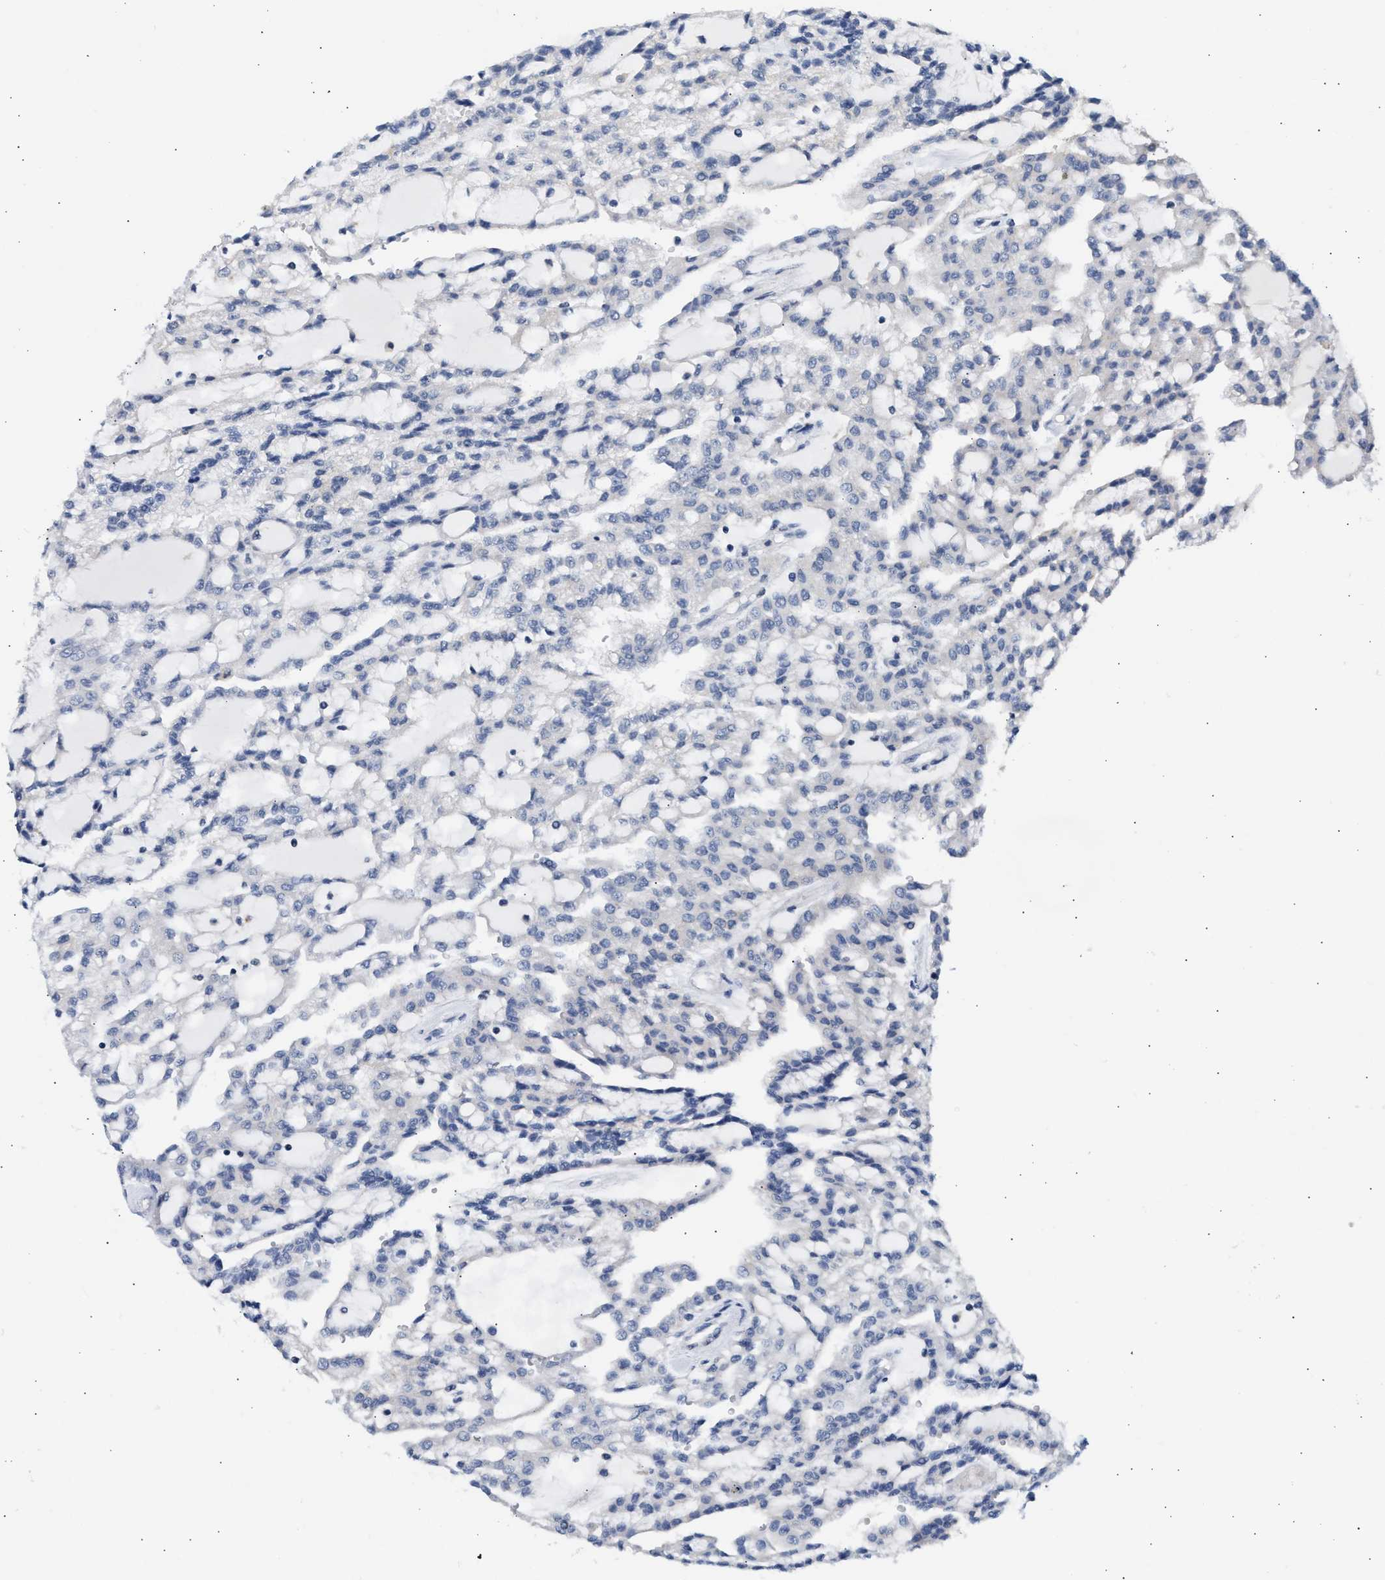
{"staining": {"intensity": "negative", "quantity": "none", "location": "none"}, "tissue": "renal cancer", "cell_type": "Tumor cells", "image_type": "cancer", "snomed": [{"axis": "morphology", "description": "Adenocarcinoma, NOS"}, {"axis": "topography", "description": "Kidney"}], "caption": "The IHC histopathology image has no significant expression in tumor cells of renal cancer (adenocarcinoma) tissue. The staining is performed using DAB (3,3'-diaminobenzidine) brown chromogen with nuclei counter-stained in using hematoxylin.", "gene": "PPM1L", "patient": {"sex": "male", "age": 63}}